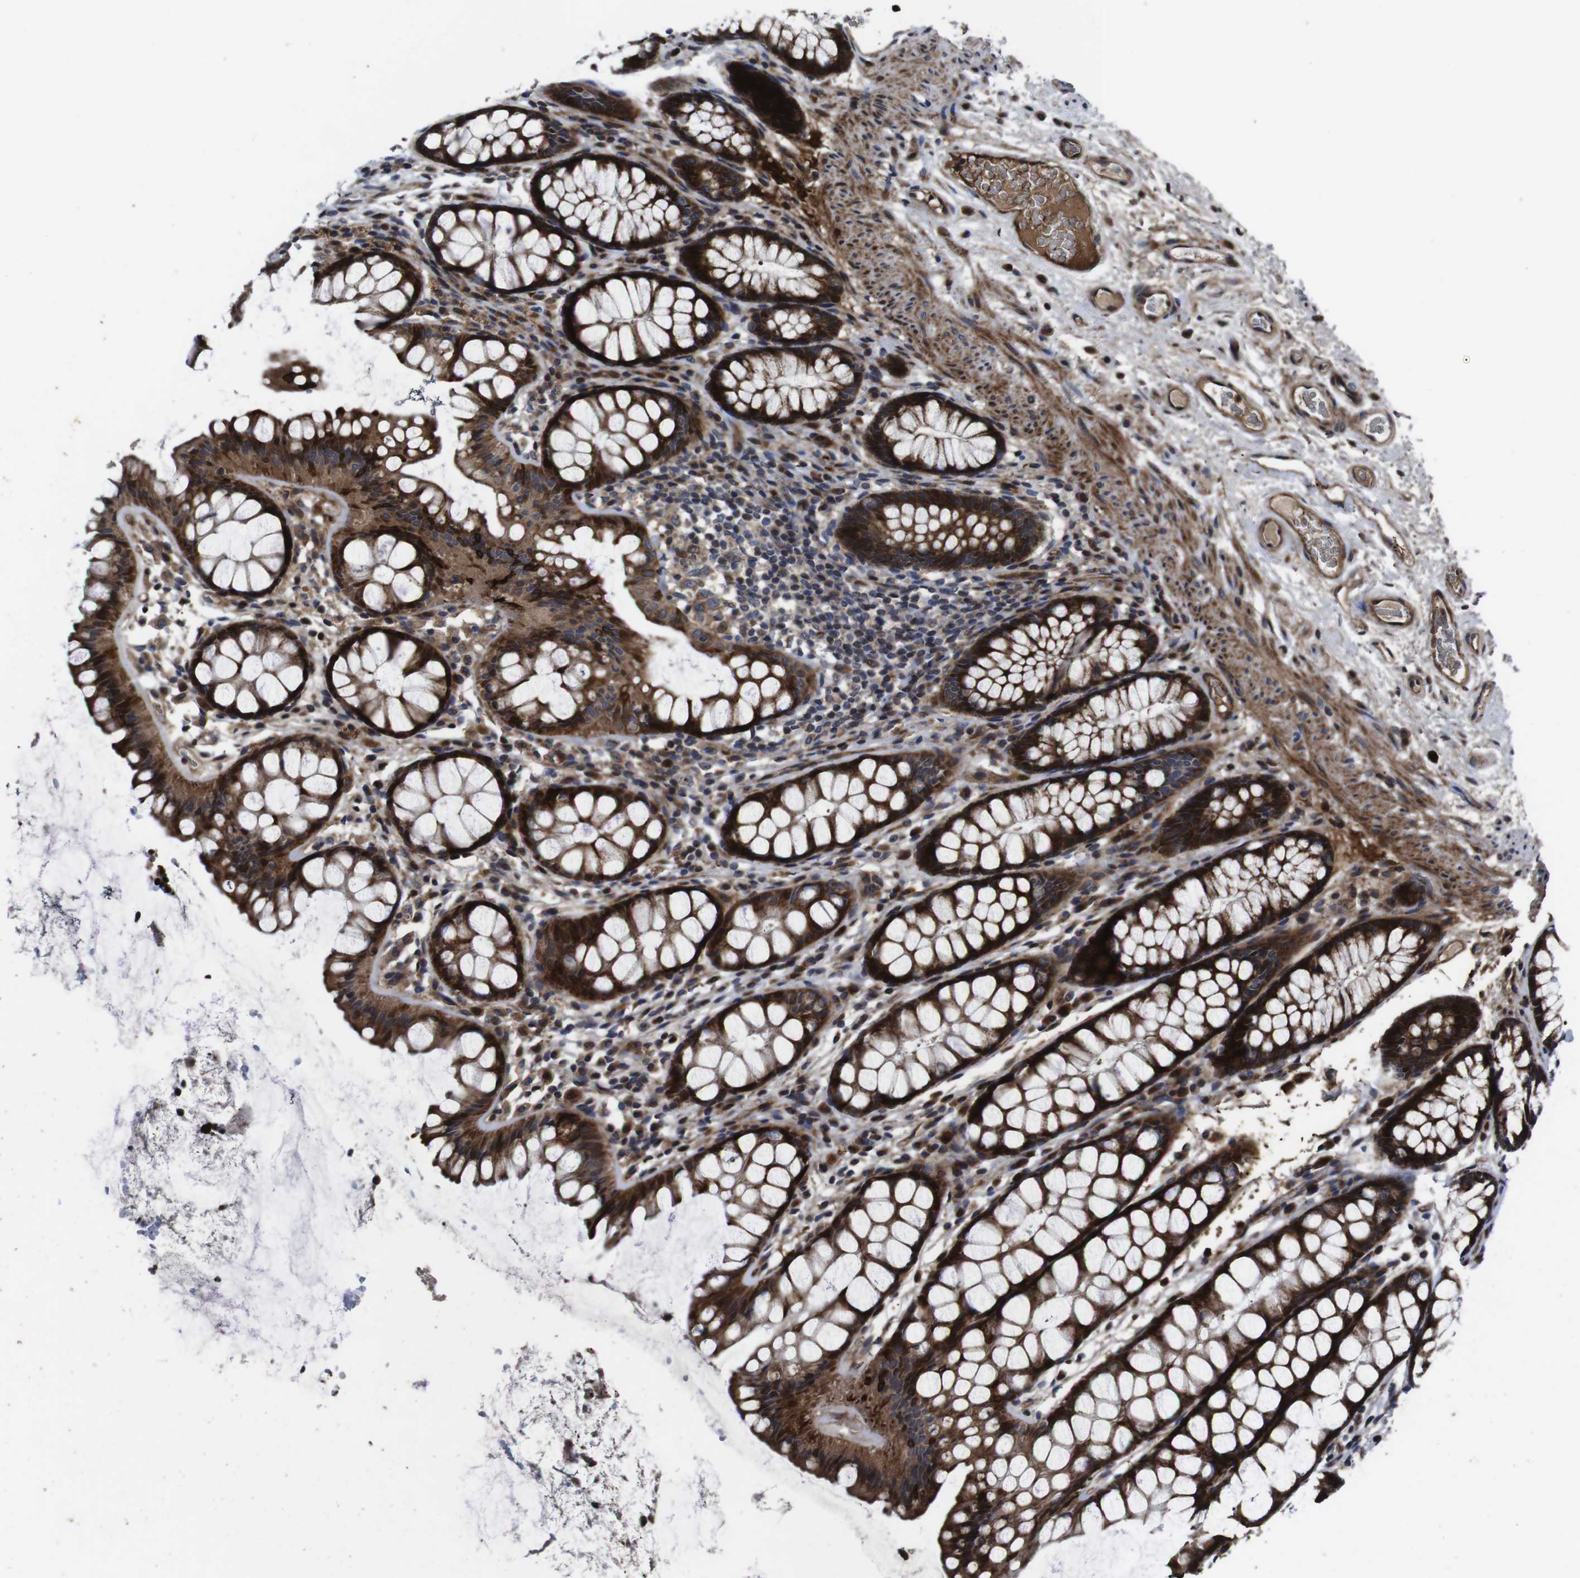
{"staining": {"intensity": "moderate", "quantity": ">75%", "location": "cytoplasmic/membranous"}, "tissue": "colon", "cell_type": "Endothelial cells", "image_type": "normal", "snomed": [{"axis": "morphology", "description": "Normal tissue, NOS"}, {"axis": "topography", "description": "Colon"}], "caption": "Brown immunohistochemical staining in normal colon shows moderate cytoplasmic/membranous expression in approximately >75% of endothelial cells. The staining was performed using DAB (3,3'-diaminobenzidine) to visualize the protein expression in brown, while the nuclei were stained in blue with hematoxylin (Magnification: 20x).", "gene": "SMYD3", "patient": {"sex": "female", "age": 55}}